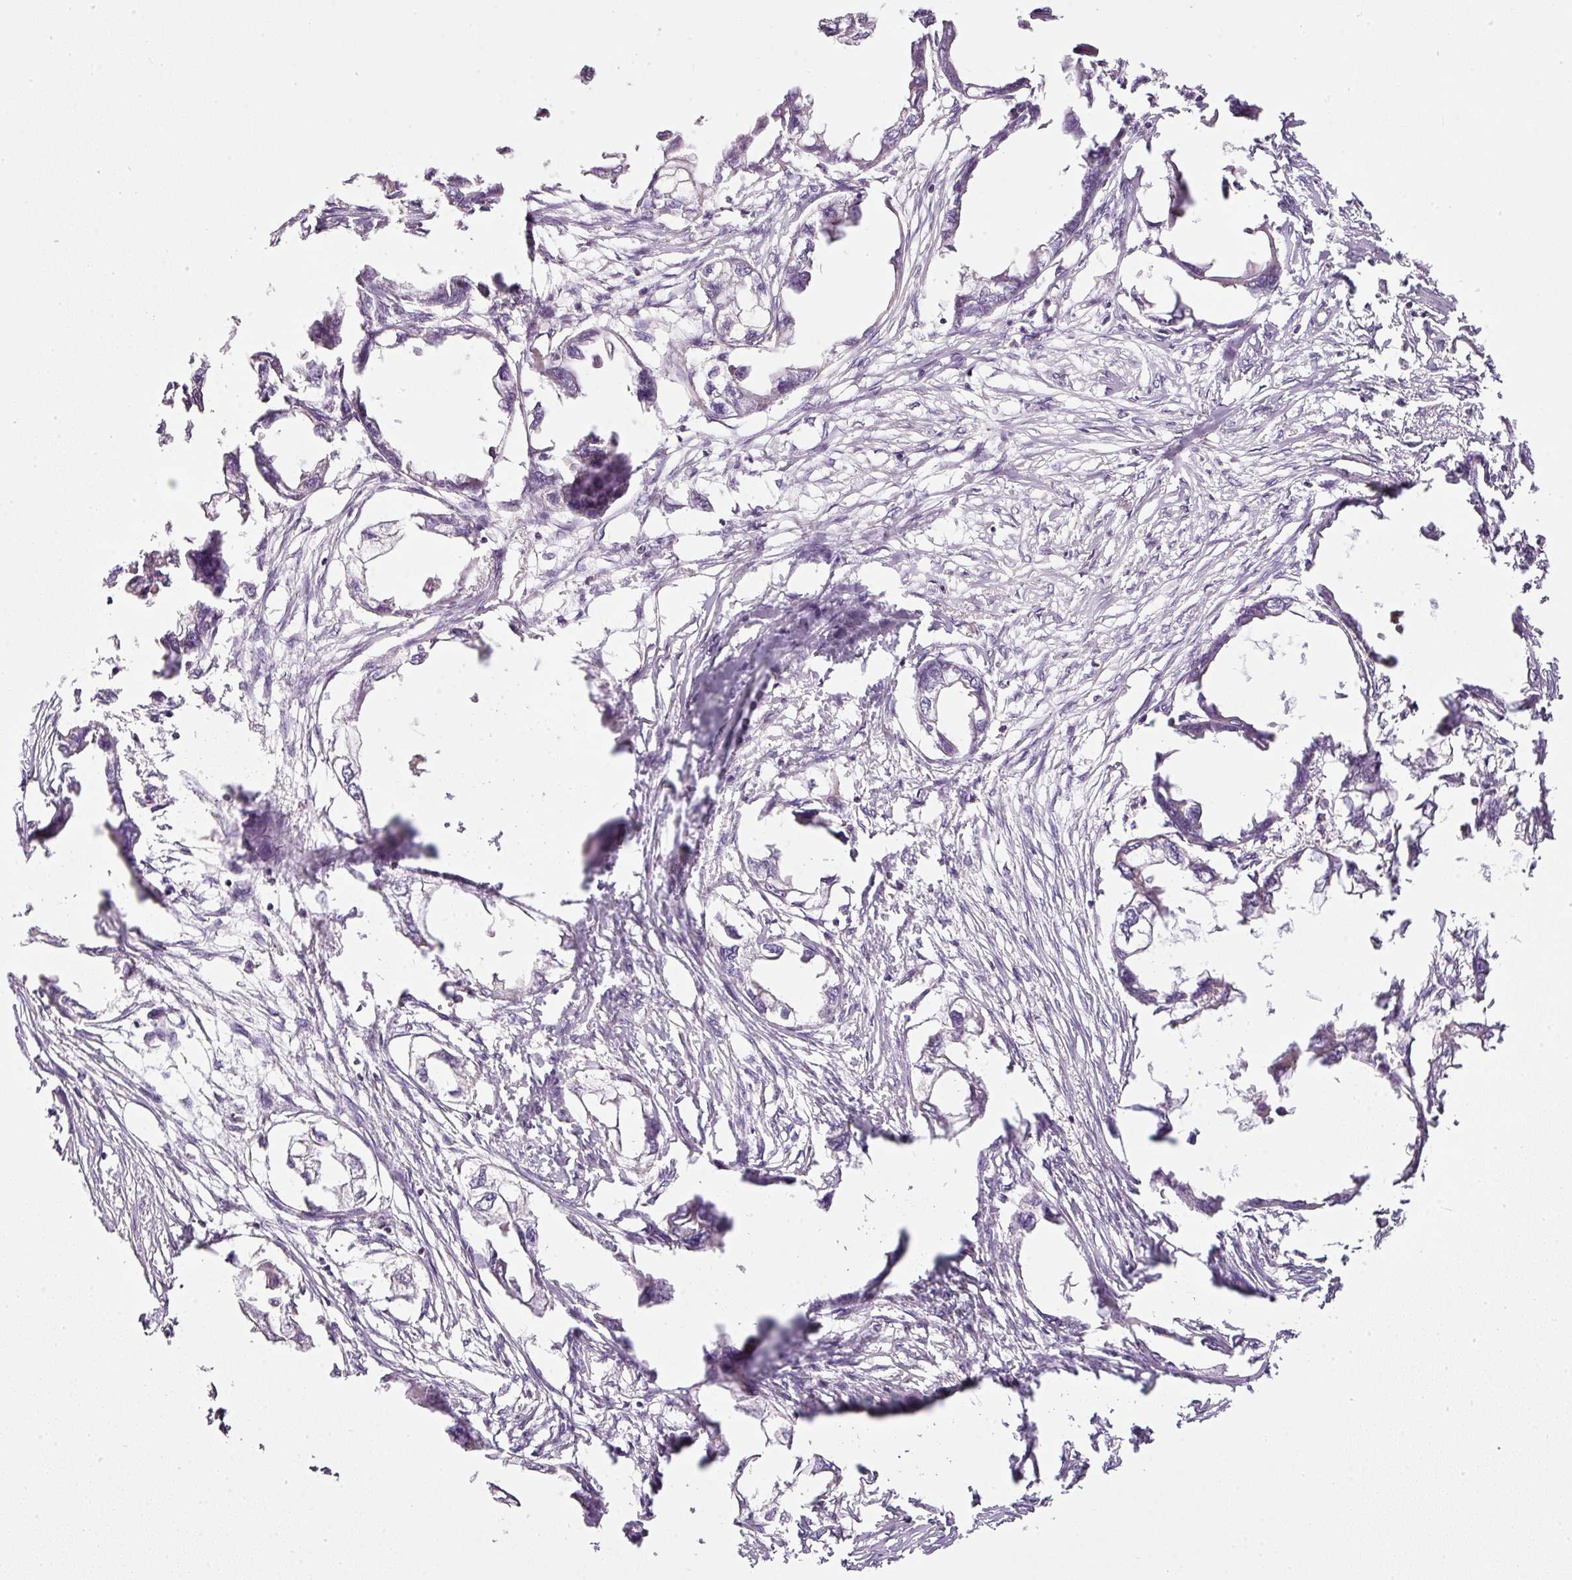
{"staining": {"intensity": "negative", "quantity": "none", "location": "none"}, "tissue": "endometrial cancer", "cell_type": "Tumor cells", "image_type": "cancer", "snomed": [{"axis": "morphology", "description": "Adenocarcinoma, NOS"}, {"axis": "morphology", "description": "Adenocarcinoma, metastatic, NOS"}, {"axis": "topography", "description": "Adipose tissue"}, {"axis": "topography", "description": "Endometrium"}], "caption": "High magnification brightfield microscopy of metastatic adenocarcinoma (endometrial) stained with DAB (brown) and counterstained with hematoxylin (blue): tumor cells show no significant positivity. (DAB IHC with hematoxylin counter stain).", "gene": "SDHA", "patient": {"sex": "female", "age": 67}}